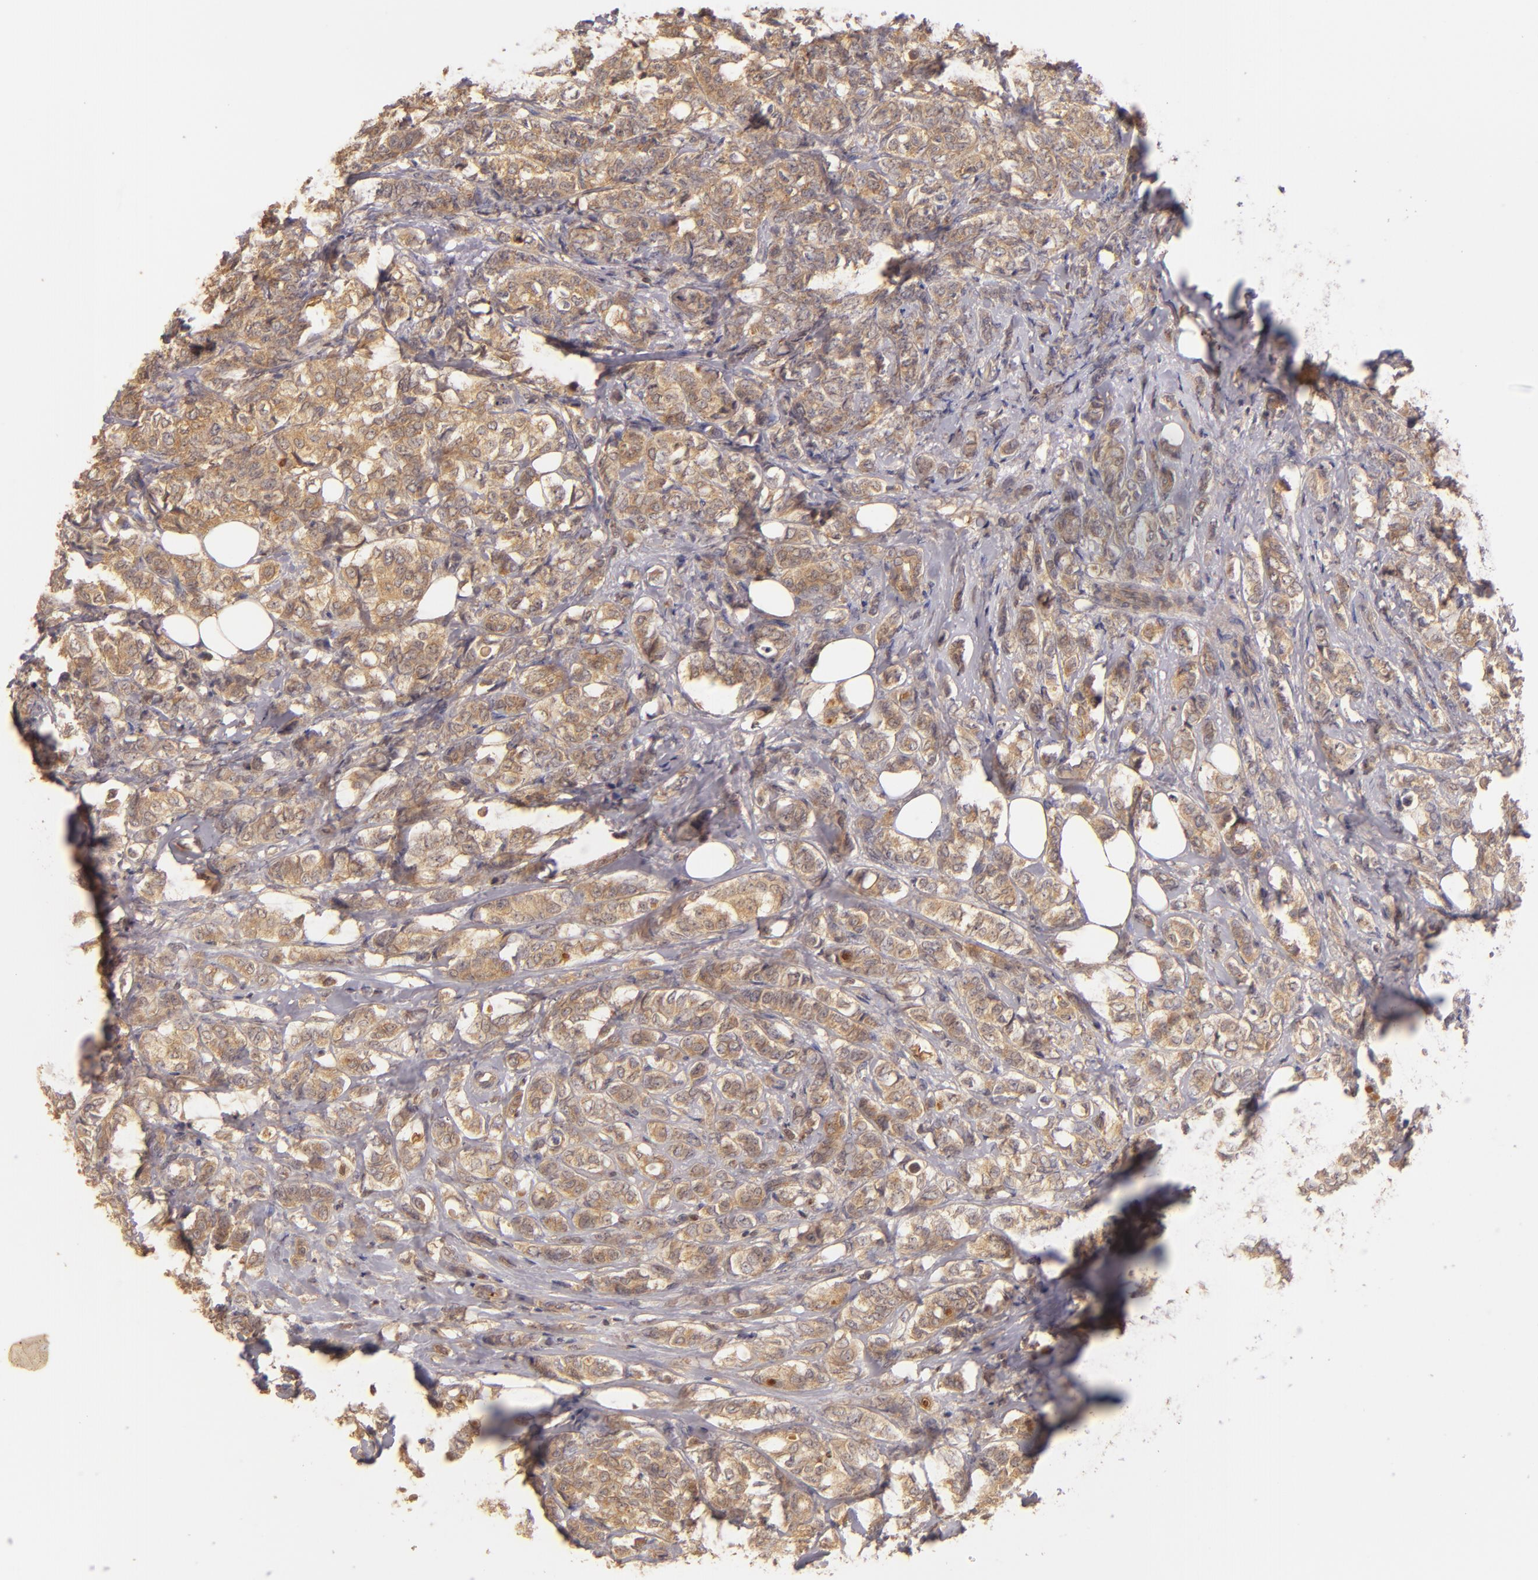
{"staining": {"intensity": "strong", "quantity": ">75%", "location": "cytoplasmic/membranous"}, "tissue": "breast cancer", "cell_type": "Tumor cells", "image_type": "cancer", "snomed": [{"axis": "morphology", "description": "Lobular carcinoma"}, {"axis": "topography", "description": "Breast"}], "caption": "This is an image of immunohistochemistry (IHC) staining of lobular carcinoma (breast), which shows strong positivity in the cytoplasmic/membranous of tumor cells.", "gene": "PRKCD", "patient": {"sex": "female", "age": 60}}